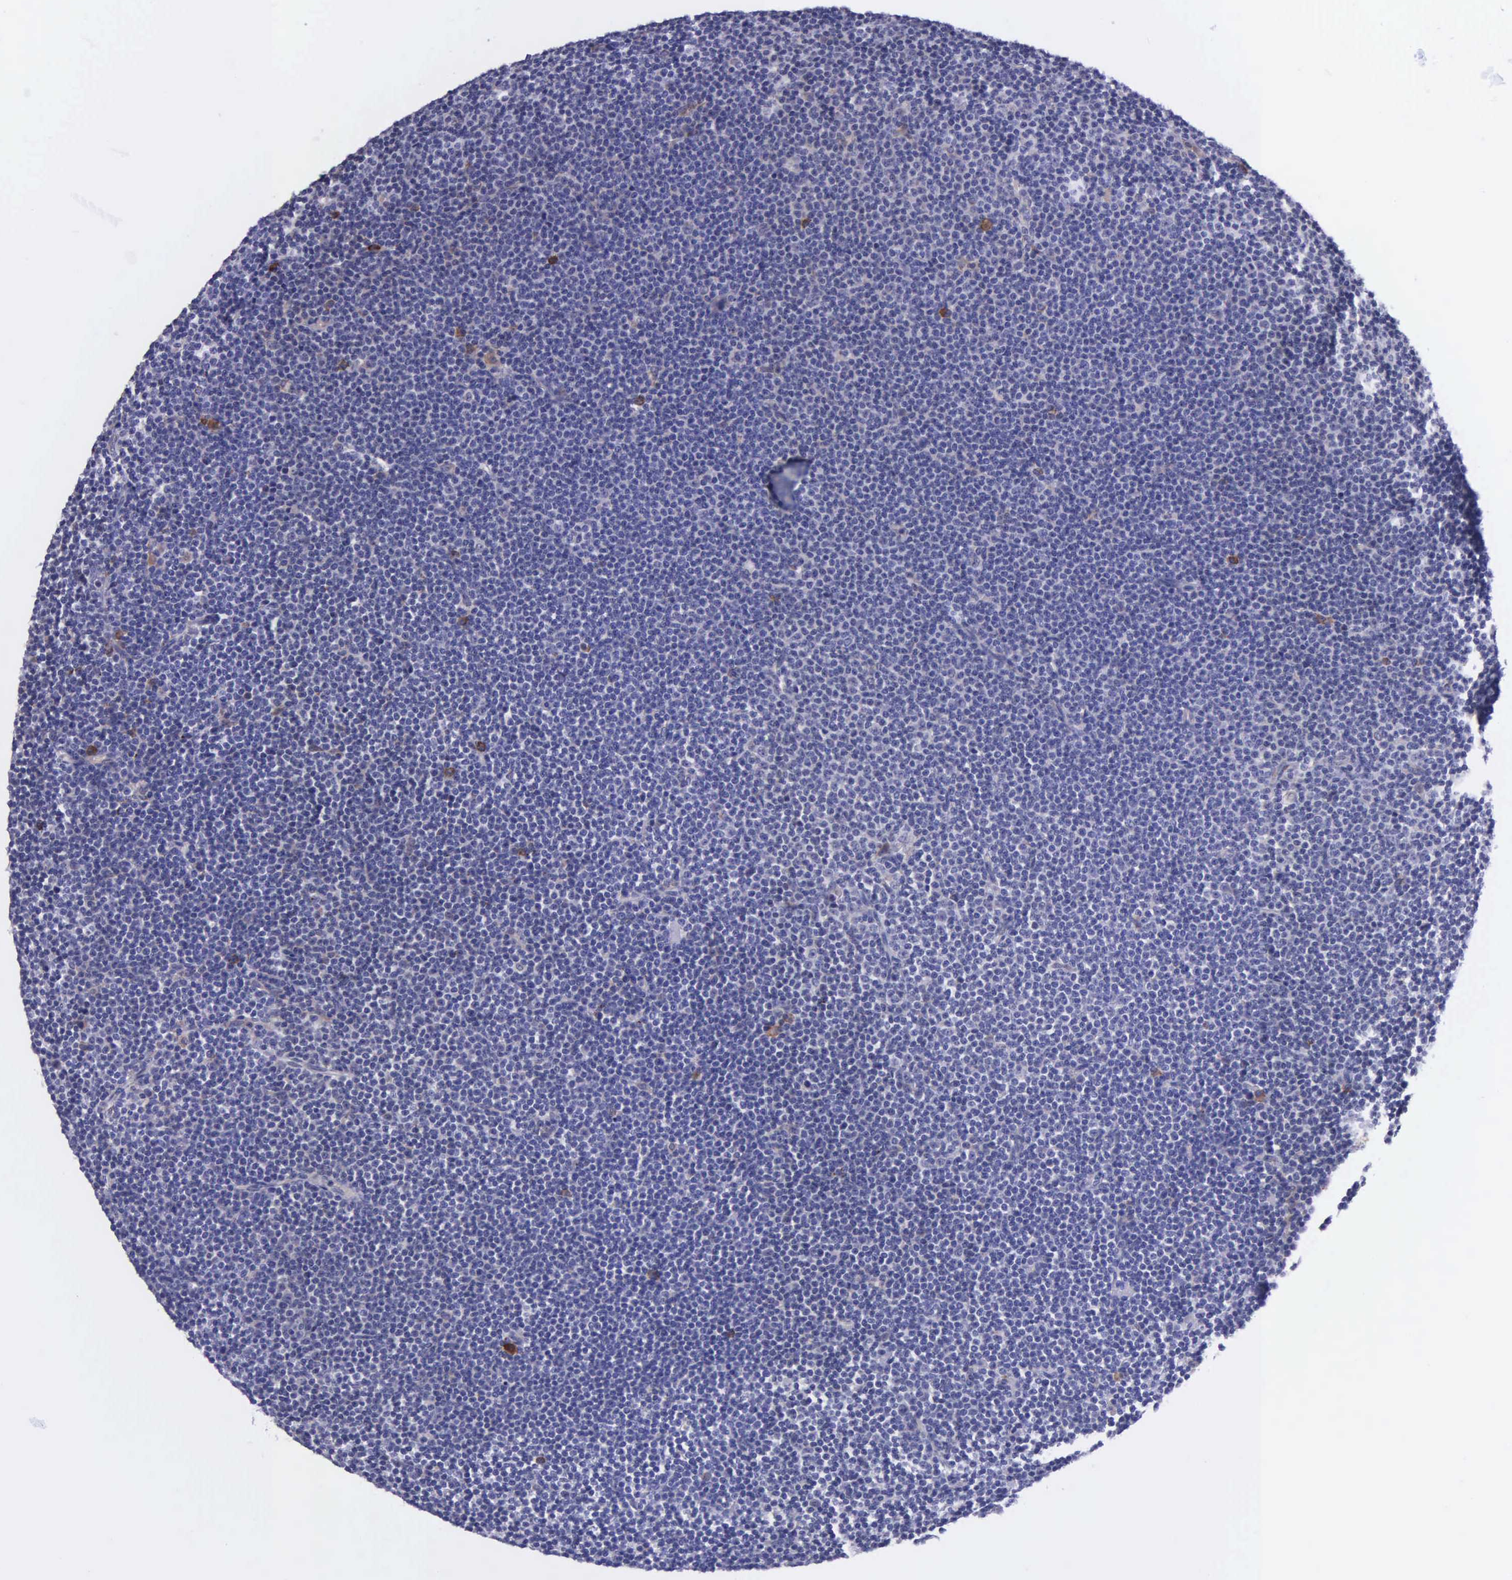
{"staining": {"intensity": "negative", "quantity": "none", "location": "none"}, "tissue": "lymphoma", "cell_type": "Tumor cells", "image_type": "cancer", "snomed": [{"axis": "morphology", "description": "Malignant lymphoma, non-Hodgkin's type, Low grade"}, {"axis": "topography", "description": "Lymph node"}], "caption": "DAB (3,3'-diaminobenzidine) immunohistochemical staining of human lymphoma reveals no significant expression in tumor cells.", "gene": "ZC3H12B", "patient": {"sex": "female", "age": 69}}